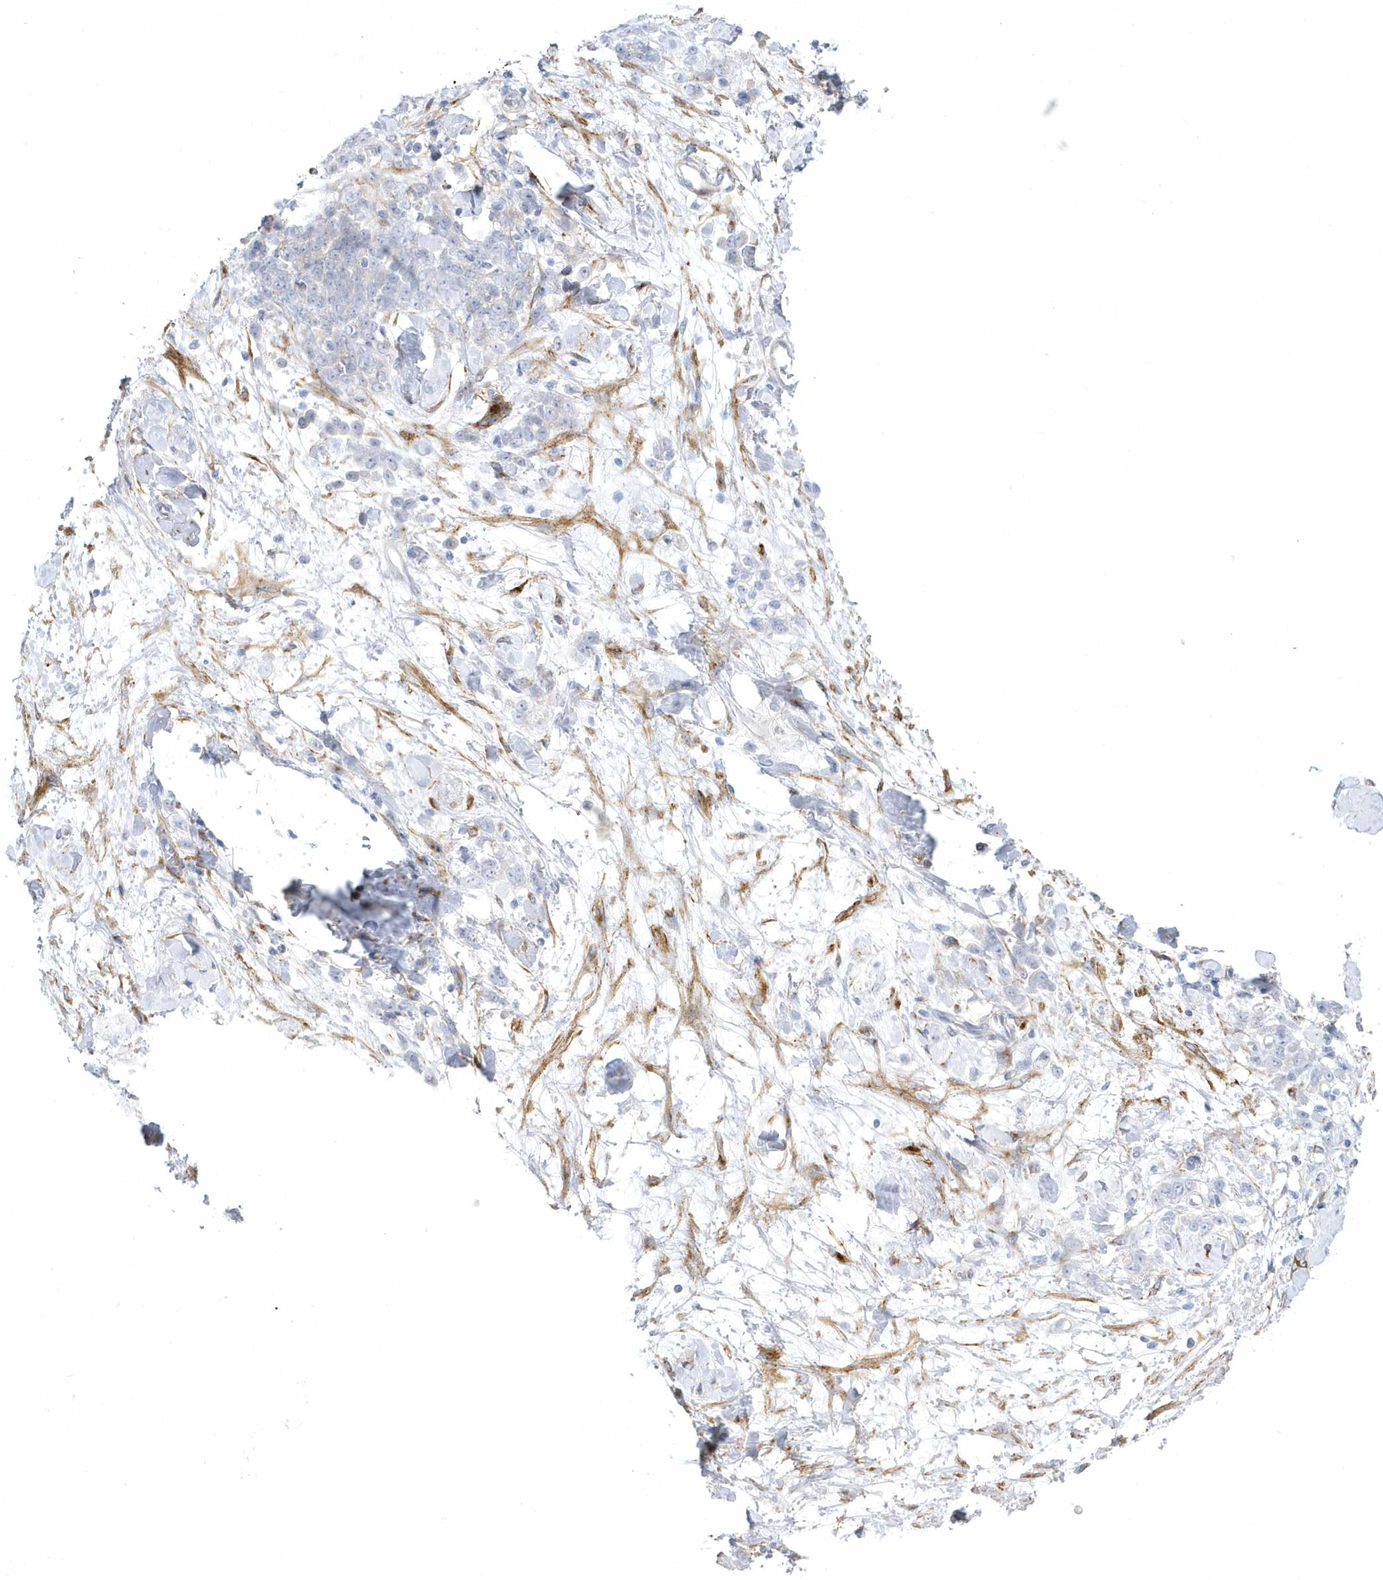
{"staining": {"intensity": "negative", "quantity": "none", "location": "none"}, "tissue": "stomach cancer", "cell_type": "Tumor cells", "image_type": "cancer", "snomed": [{"axis": "morphology", "description": "Normal tissue, NOS"}, {"axis": "morphology", "description": "Adenocarcinoma, NOS"}, {"axis": "topography", "description": "Stomach"}], "caption": "Immunohistochemistry of adenocarcinoma (stomach) exhibits no expression in tumor cells.", "gene": "WDR27", "patient": {"sex": "male", "age": 82}}